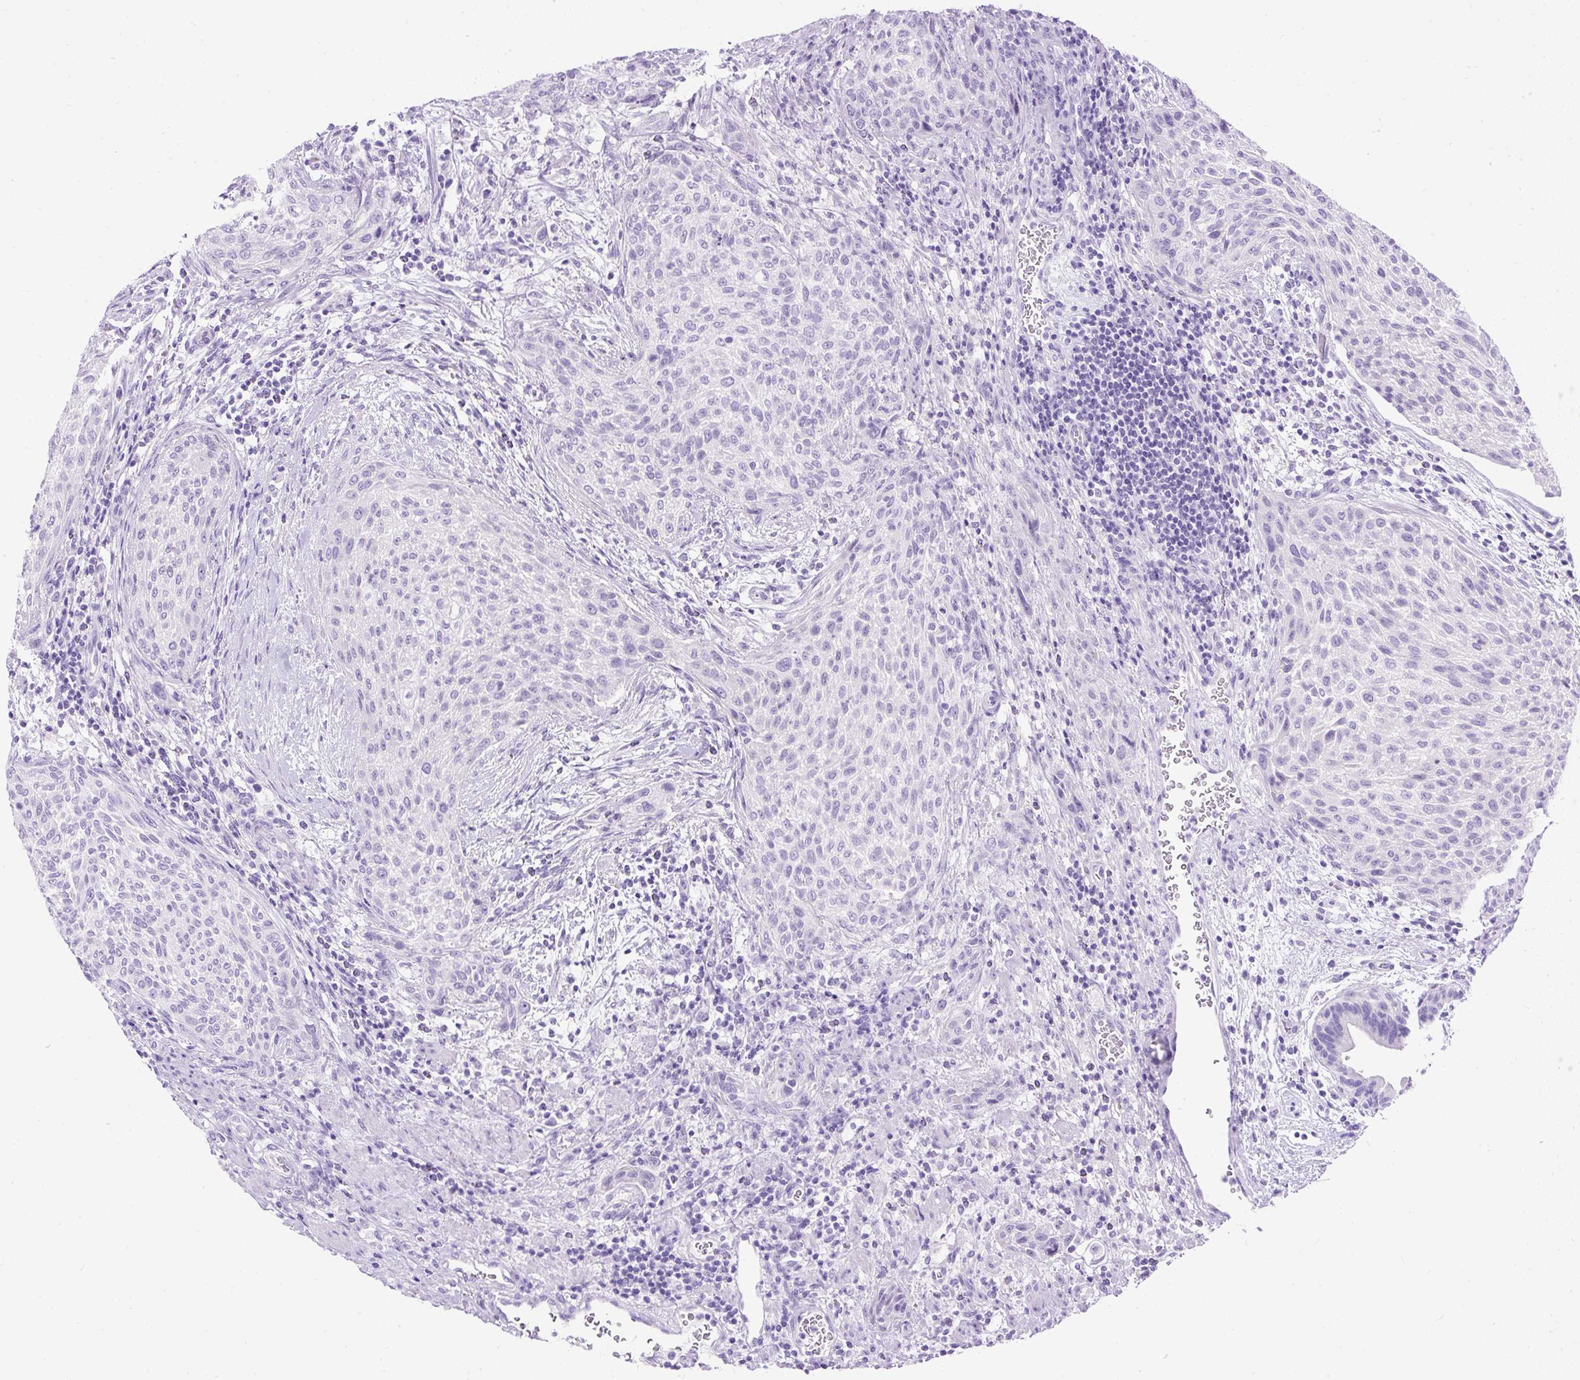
{"staining": {"intensity": "negative", "quantity": "none", "location": "none"}, "tissue": "urothelial cancer", "cell_type": "Tumor cells", "image_type": "cancer", "snomed": [{"axis": "morphology", "description": "Urothelial carcinoma, High grade"}, {"axis": "topography", "description": "Urinary bladder"}], "caption": "Photomicrograph shows no significant protein positivity in tumor cells of urothelial carcinoma (high-grade).", "gene": "HEY1", "patient": {"sex": "male", "age": 35}}